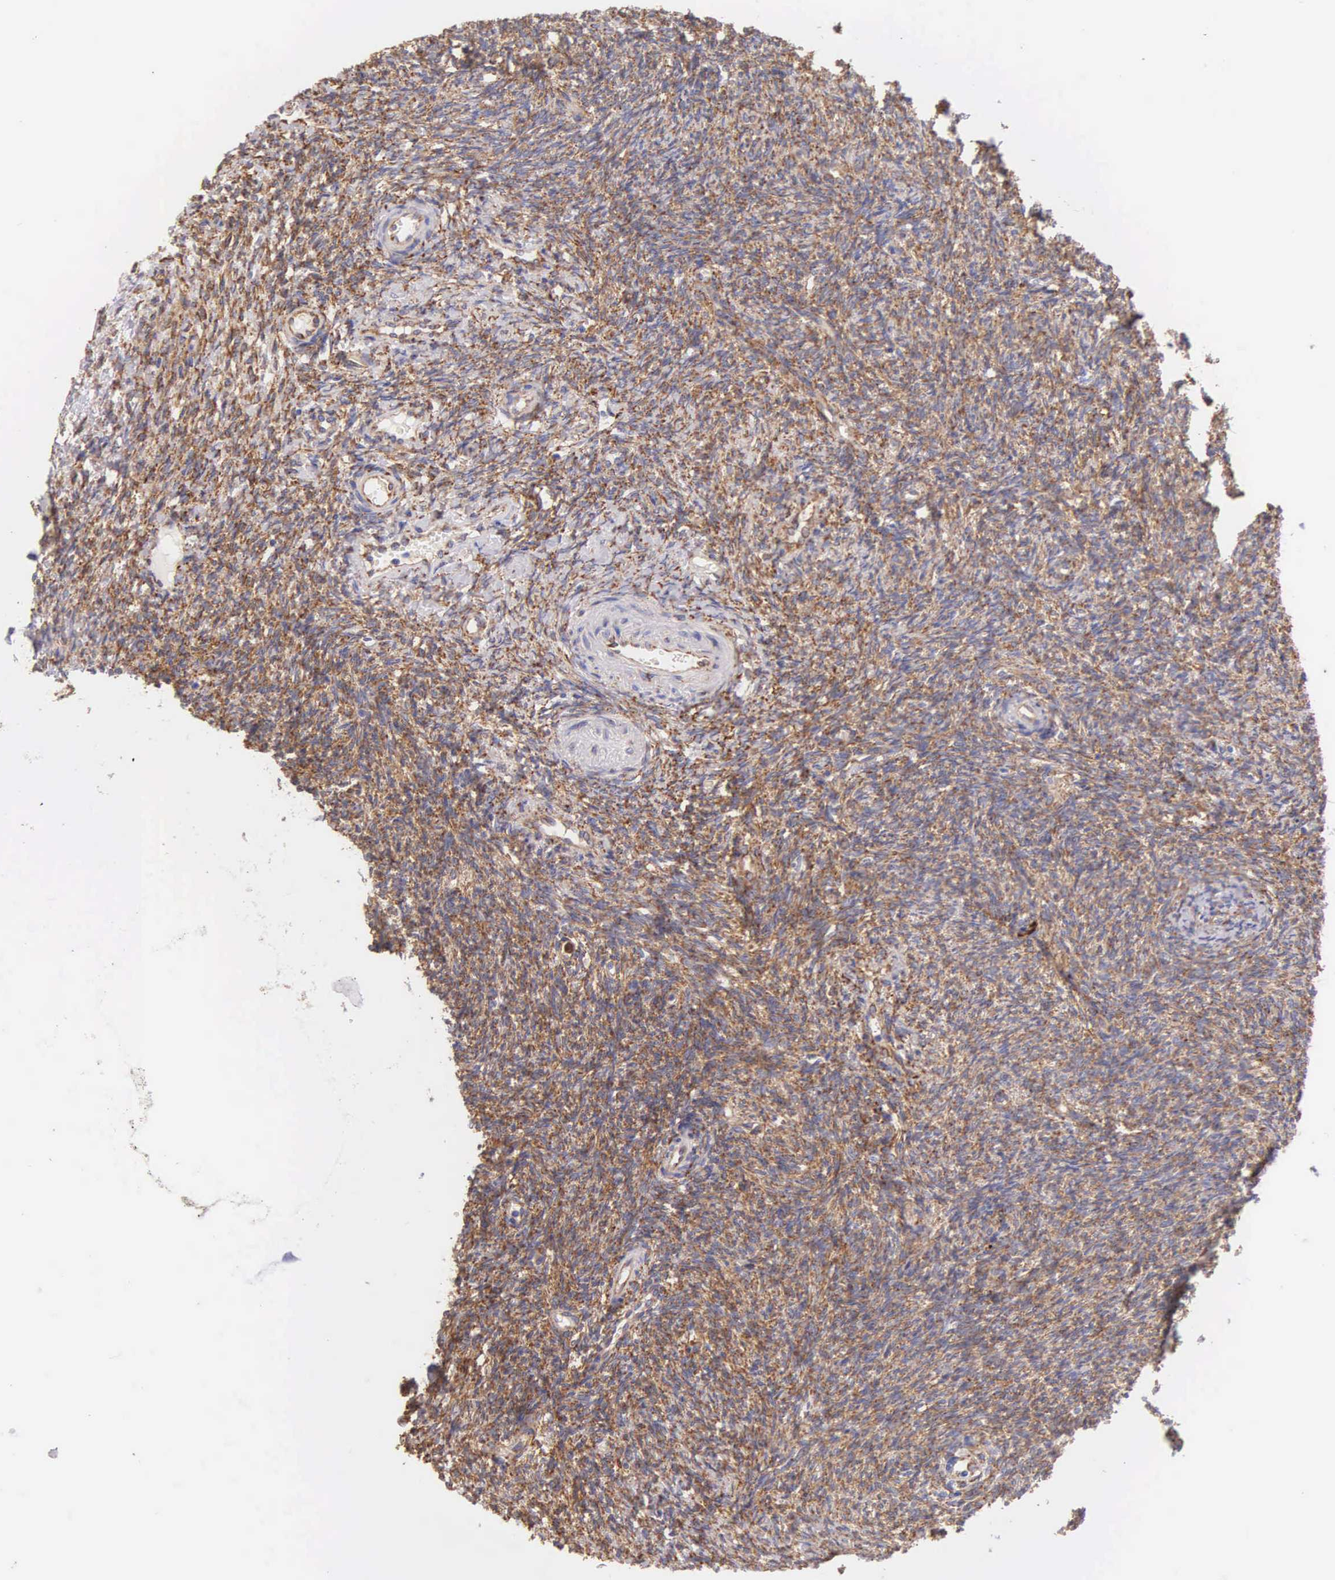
{"staining": {"intensity": "moderate", "quantity": ">75%", "location": "cytoplasmic/membranous"}, "tissue": "ovary", "cell_type": "Ovarian stroma cells", "image_type": "normal", "snomed": [{"axis": "morphology", "description": "Normal tissue, NOS"}, {"axis": "topography", "description": "Ovary"}], "caption": "A photomicrograph showing moderate cytoplasmic/membranous positivity in approximately >75% of ovarian stroma cells in benign ovary, as visualized by brown immunohistochemical staining.", "gene": "CKAP4", "patient": {"sex": "female", "age": 32}}